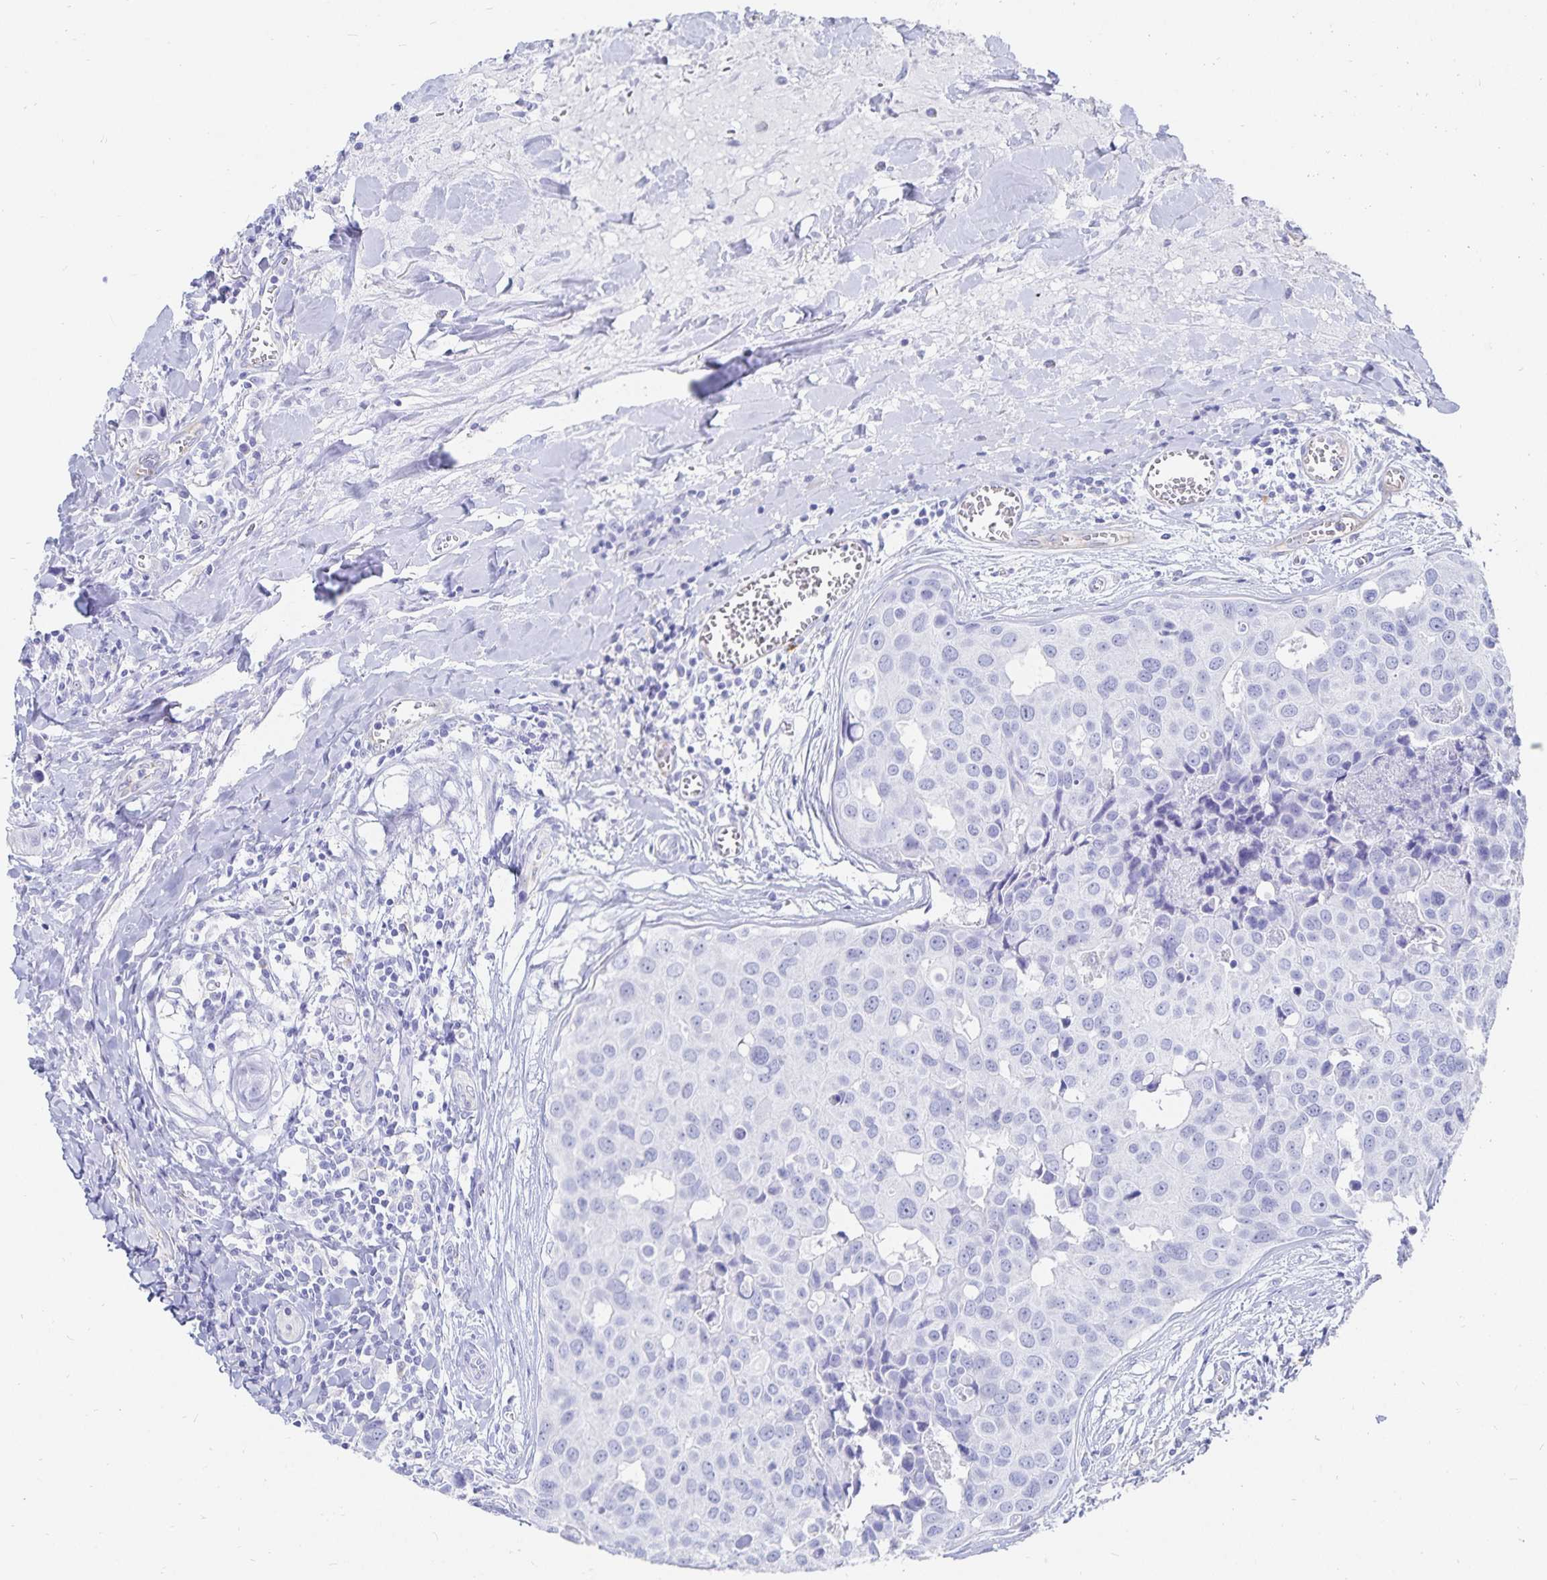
{"staining": {"intensity": "negative", "quantity": "none", "location": "none"}, "tissue": "breast cancer", "cell_type": "Tumor cells", "image_type": "cancer", "snomed": [{"axis": "morphology", "description": "Duct carcinoma"}, {"axis": "topography", "description": "Breast"}], "caption": "Protein analysis of breast cancer reveals no significant expression in tumor cells. (DAB (3,3'-diaminobenzidine) immunohistochemistry (IHC) with hematoxylin counter stain).", "gene": "INSL5", "patient": {"sex": "female", "age": 24}}